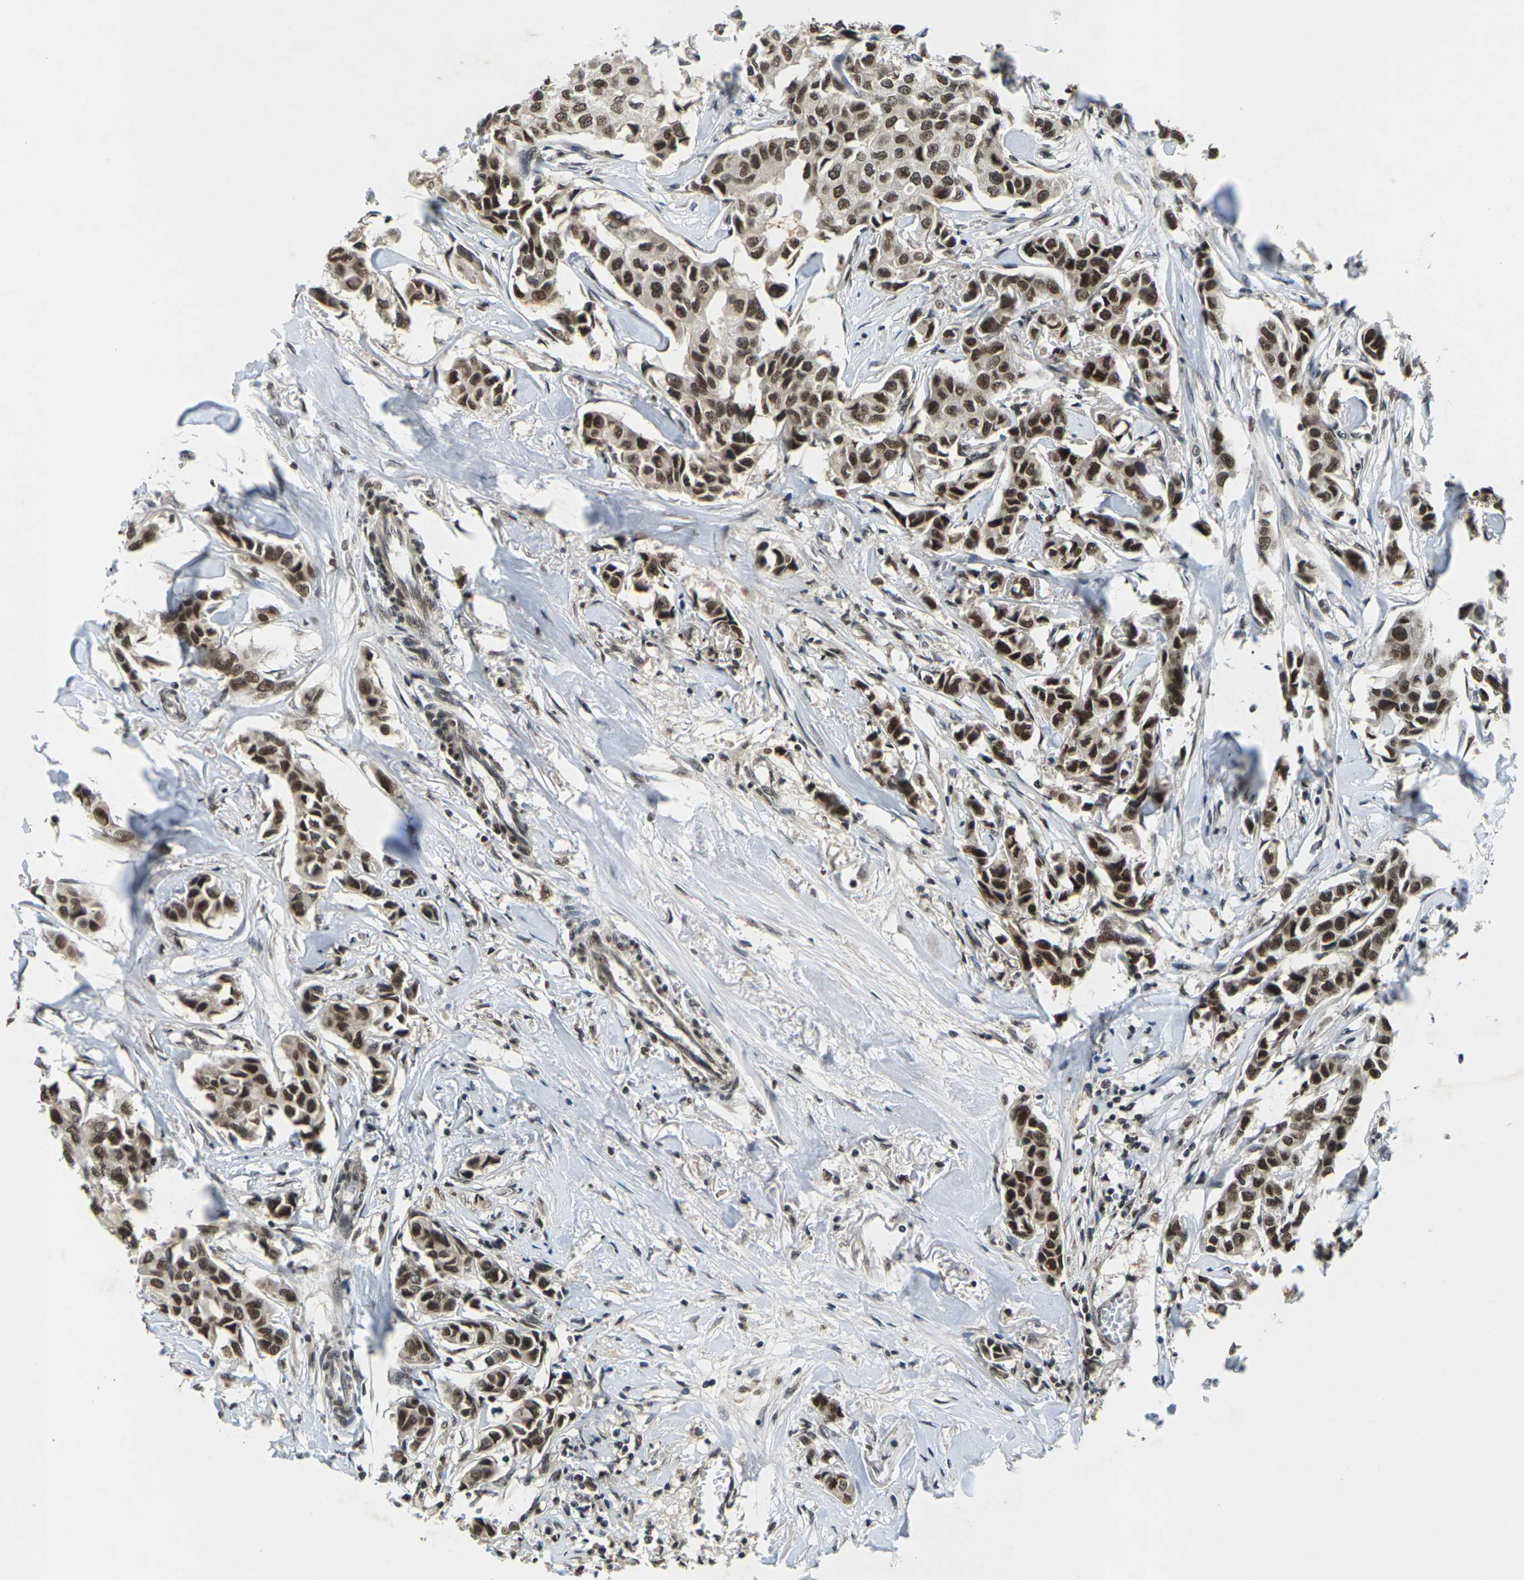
{"staining": {"intensity": "strong", "quantity": ">75%", "location": "nuclear"}, "tissue": "breast cancer", "cell_type": "Tumor cells", "image_type": "cancer", "snomed": [{"axis": "morphology", "description": "Duct carcinoma"}, {"axis": "topography", "description": "Breast"}], "caption": "Brown immunohistochemical staining in human breast cancer displays strong nuclear expression in approximately >75% of tumor cells.", "gene": "NELFA", "patient": {"sex": "female", "age": 80}}